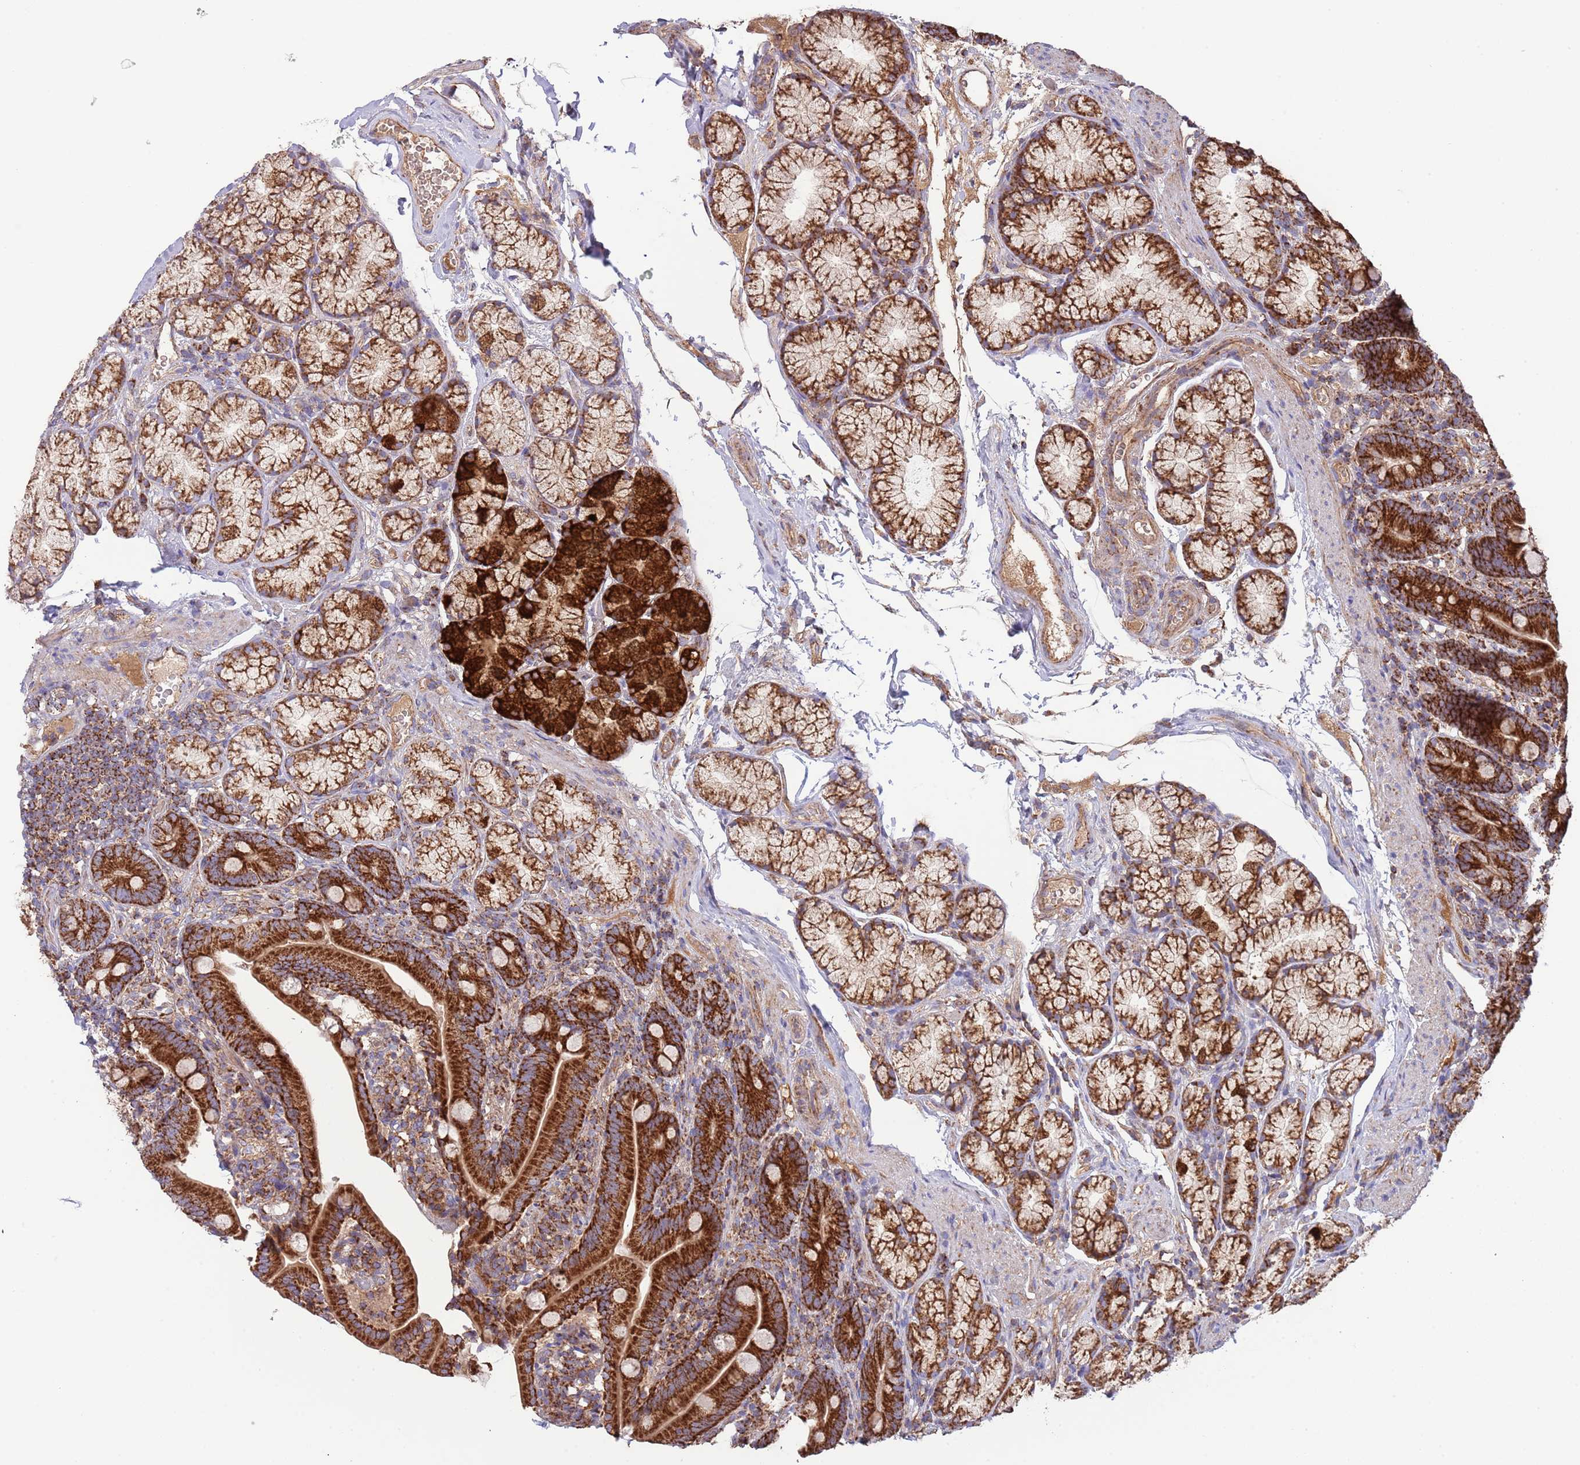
{"staining": {"intensity": "strong", "quantity": ">75%", "location": "cytoplasmic/membranous"}, "tissue": "duodenum", "cell_type": "Glandular cells", "image_type": "normal", "snomed": [{"axis": "morphology", "description": "Normal tissue, NOS"}, {"axis": "topography", "description": "Duodenum"}], "caption": "Immunohistochemistry of normal duodenum shows high levels of strong cytoplasmic/membranous expression in approximately >75% of glandular cells.", "gene": "DNAJA3", "patient": {"sex": "female", "age": 67}}